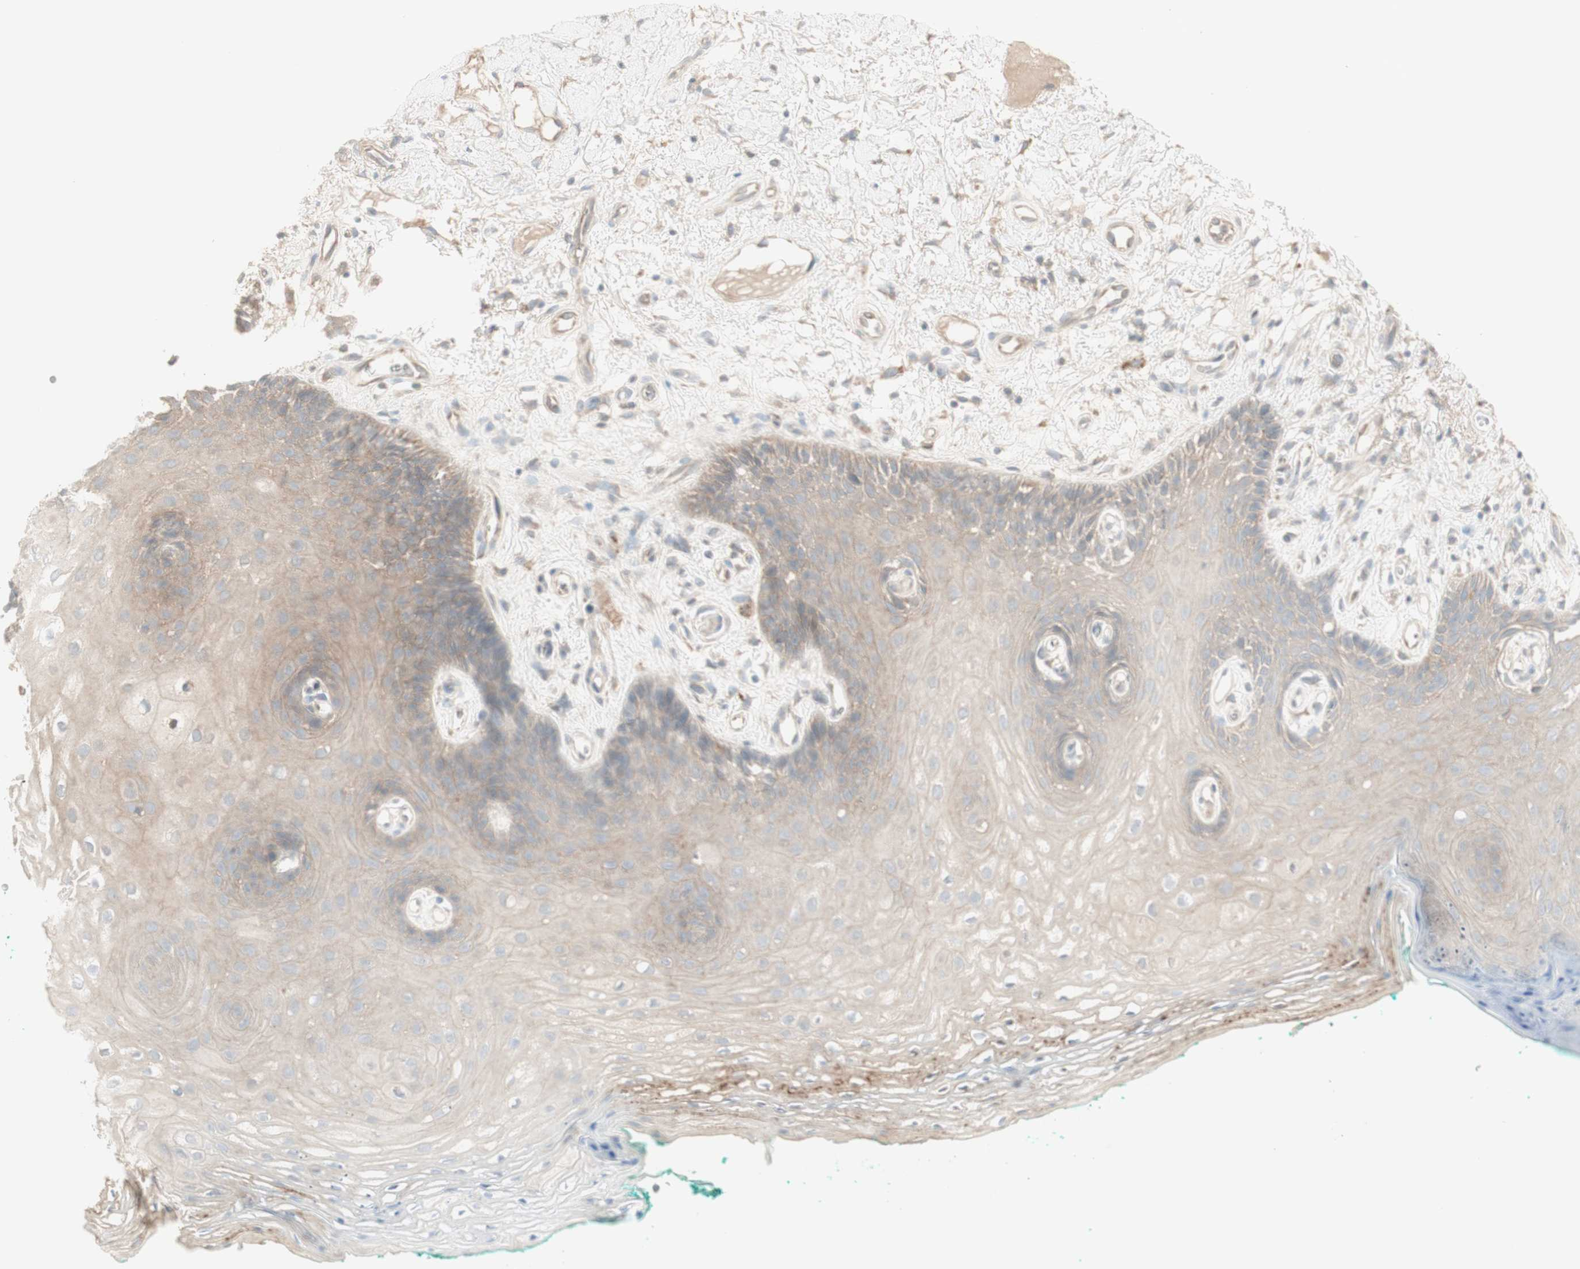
{"staining": {"intensity": "weak", "quantity": ">75%", "location": "cytoplasmic/membranous"}, "tissue": "oral mucosa", "cell_type": "Squamous epithelial cells", "image_type": "normal", "snomed": [{"axis": "morphology", "description": "Normal tissue, NOS"}, {"axis": "topography", "description": "Skeletal muscle"}, {"axis": "topography", "description": "Oral tissue"}, {"axis": "topography", "description": "Peripheral nerve tissue"}], "caption": "Human oral mucosa stained with a brown dye shows weak cytoplasmic/membranous positive expression in about >75% of squamous epithelial cells.", "gene": "PTGER4", "patient": {"sex": "female", "age": 84}}